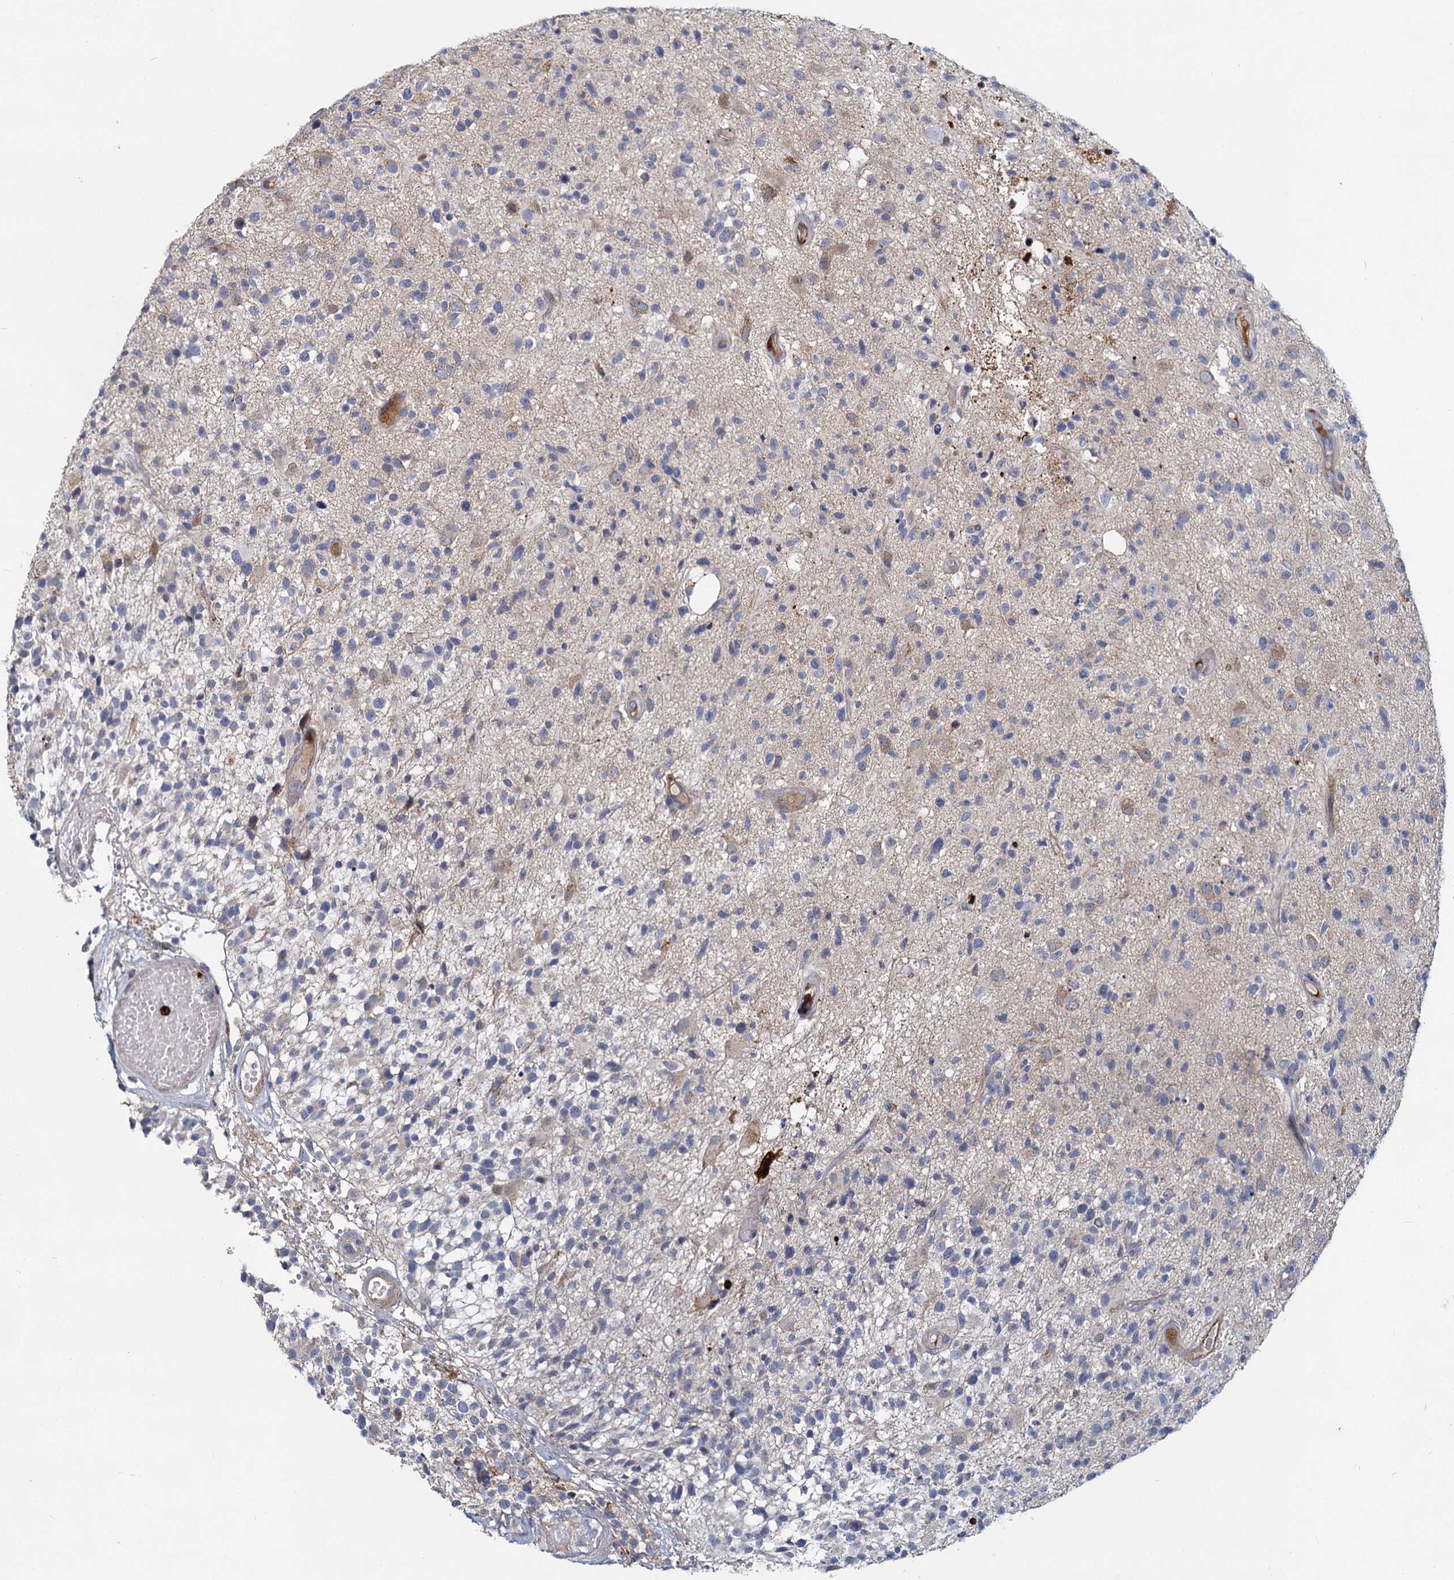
{"staining": {"intensity": "negative", "quantity": "none", "location": "none"}, "tissue": "glioma", "cell_type": "Tumor cells", "image_type": "cancer", "snomed": [{"axis": "morphology", "description": "Glioma, malignant, High grade"}, {"axis": "morphology", "description": "Glioblastoma, NOS"}, {"axis": "topography", "description": "Brain"}], "caption": "Tumor cells are negative for protein expression in human glioma.", "gene": "DCUN1D2", "patient": {"sex": "male", "age": 60}}